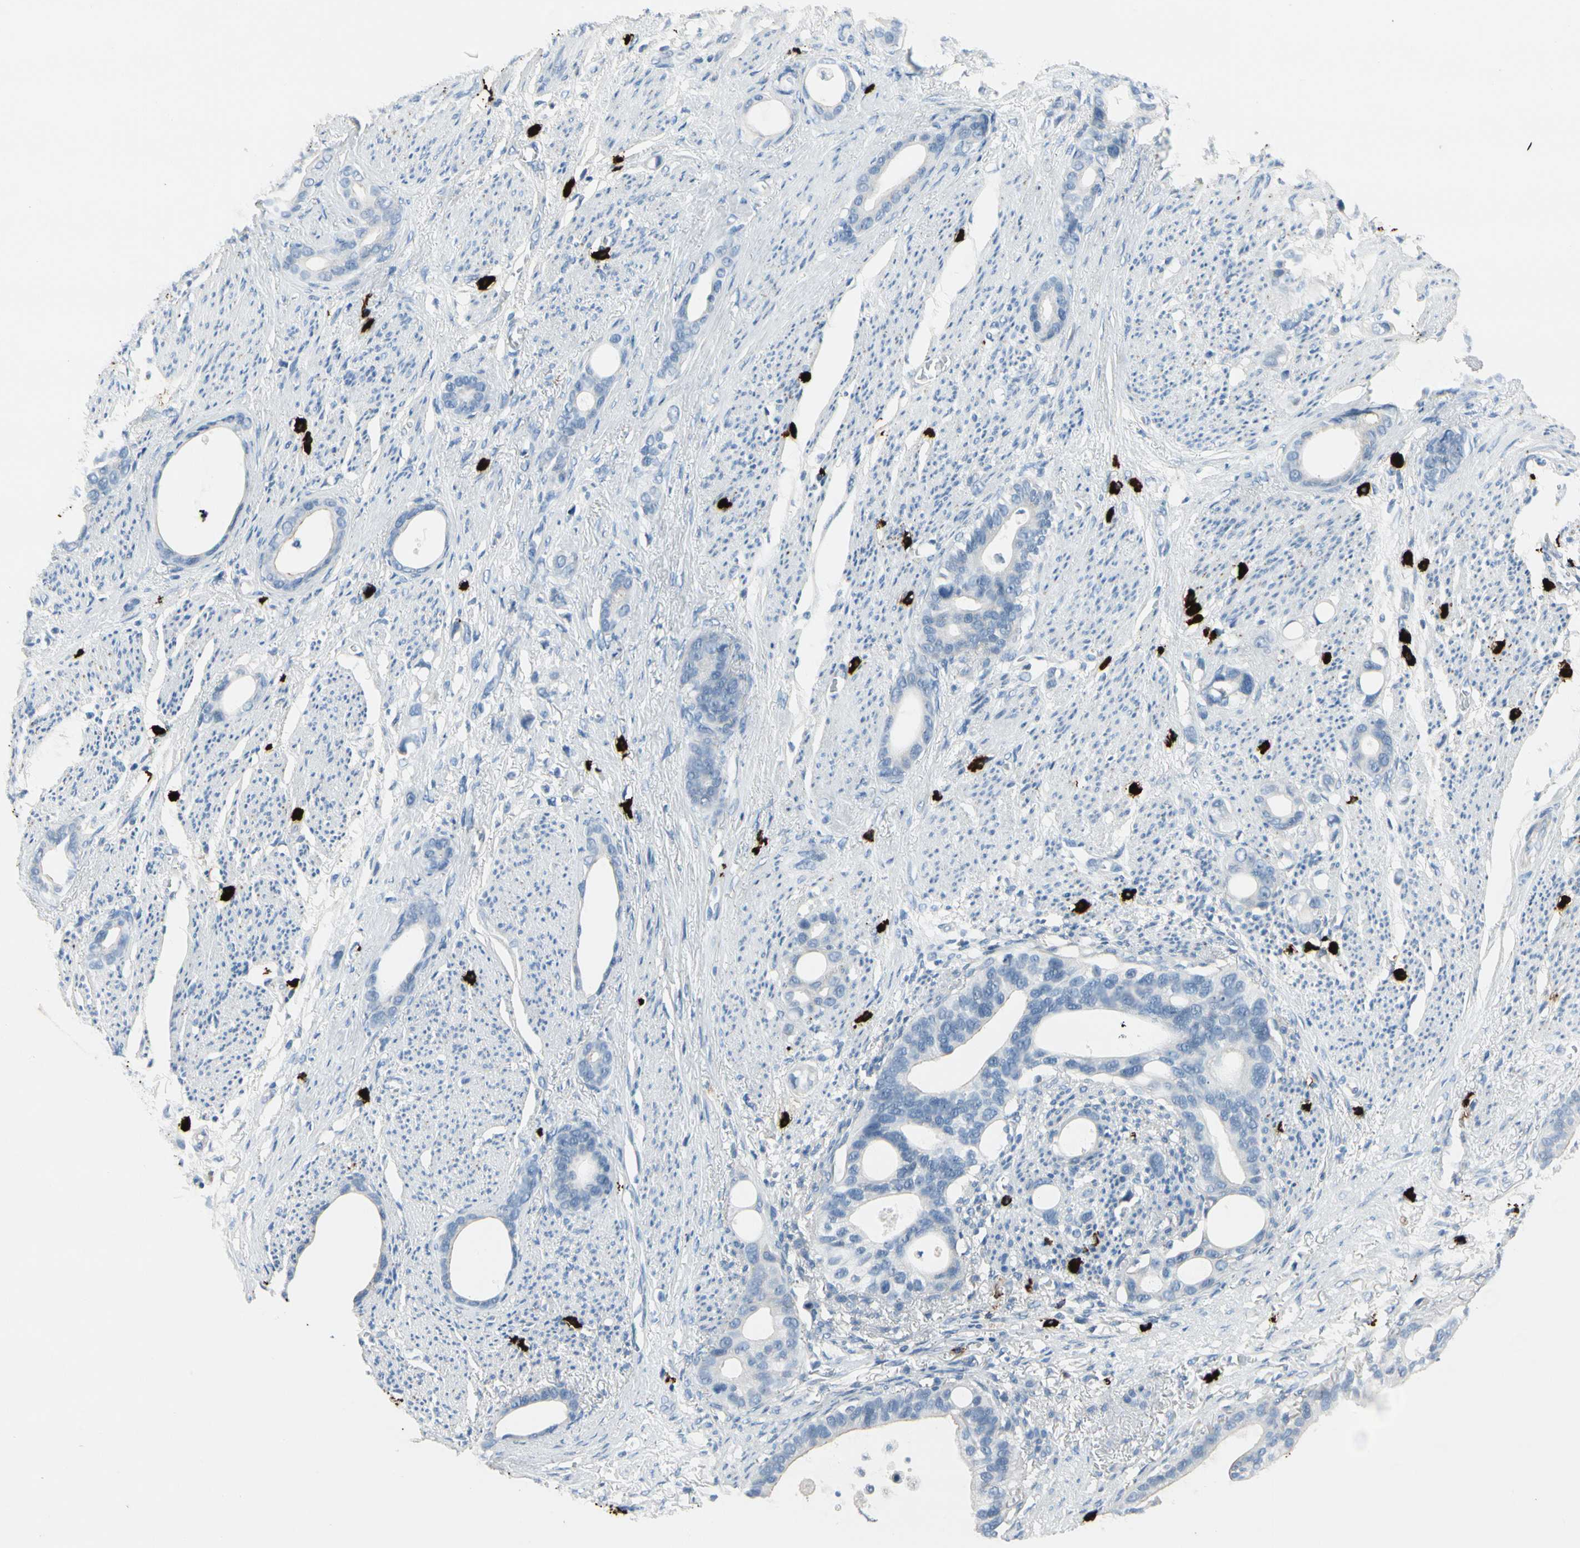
{"staining": {"intensity": "negative", "quantity": "none", "location": "none"}, "tissue": "stomach cancer", "cell_type": "Tumor cells", "image_type": "cancer", "snomed": [{"axis": "morphology", "description": "Adenocarcinoma, NOS"}, {"axis": "topography", "description": "Stomach"}], "caption": "This is a image of immunohistochemistry staining of adenocarcinoma (stomach), which shows no positivity in tumor cells. The staining is performed using DAB brown chromogen with nuclei counter-stained in using hematoxylin.", "gene": "CPA3", "patient": {"sex": "female", "age": 75}}